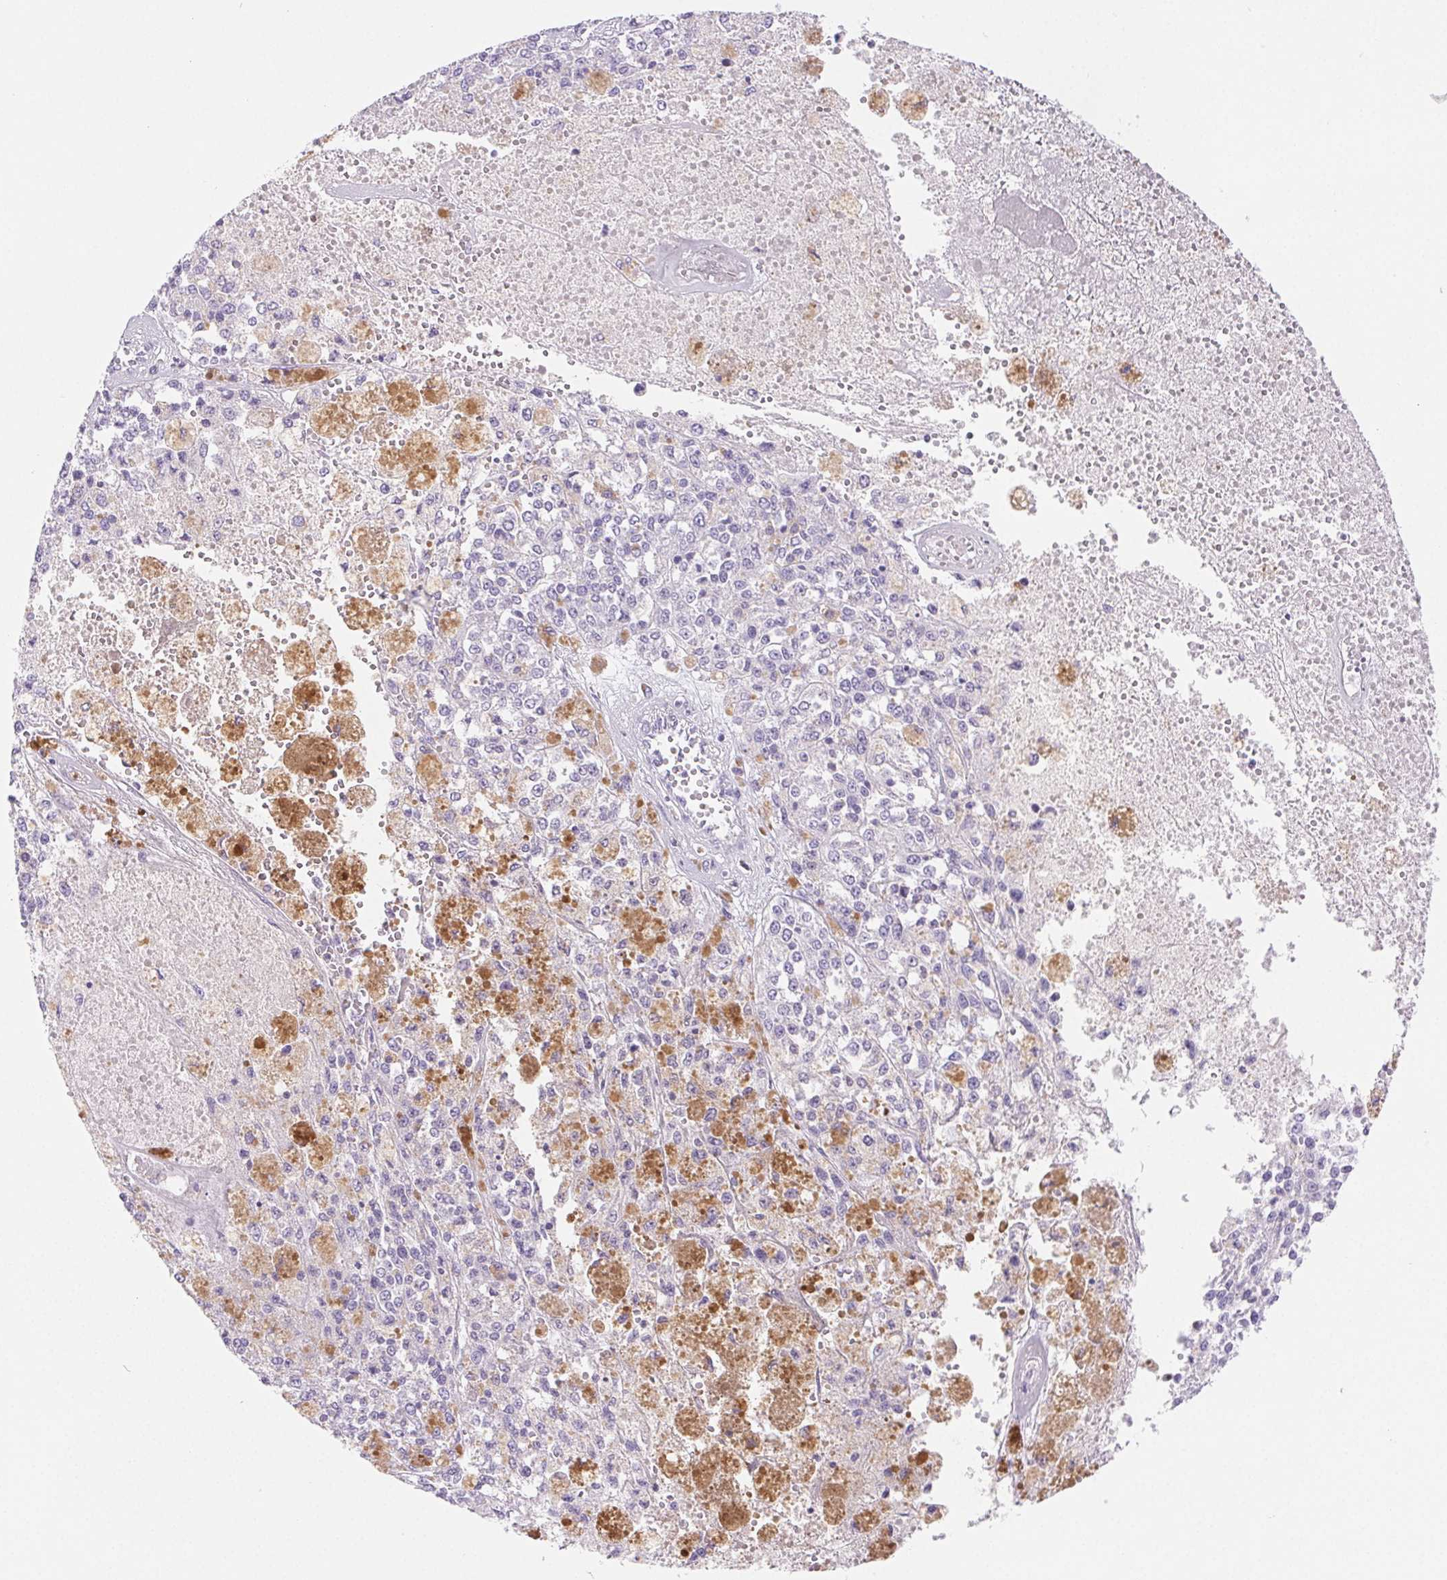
{"staining": {"intensity": "negative", "quantity": "none", "location": "none"}, "tissue": "melanoma", "cell_type": "Tumor cells", "image_type": "cancer", "snomed": [{"axis": "morphology", "description": "Malignant melanoma, Metastatic site"}, {"axis": "topography", "description": "Lymph node"}], "caption": "The photomicrograph displays no staining of tumor cells in malignant melanoma (metastatic site).", "gene": "PNLIP", "patient": {"sex": "female", "age": 64}}